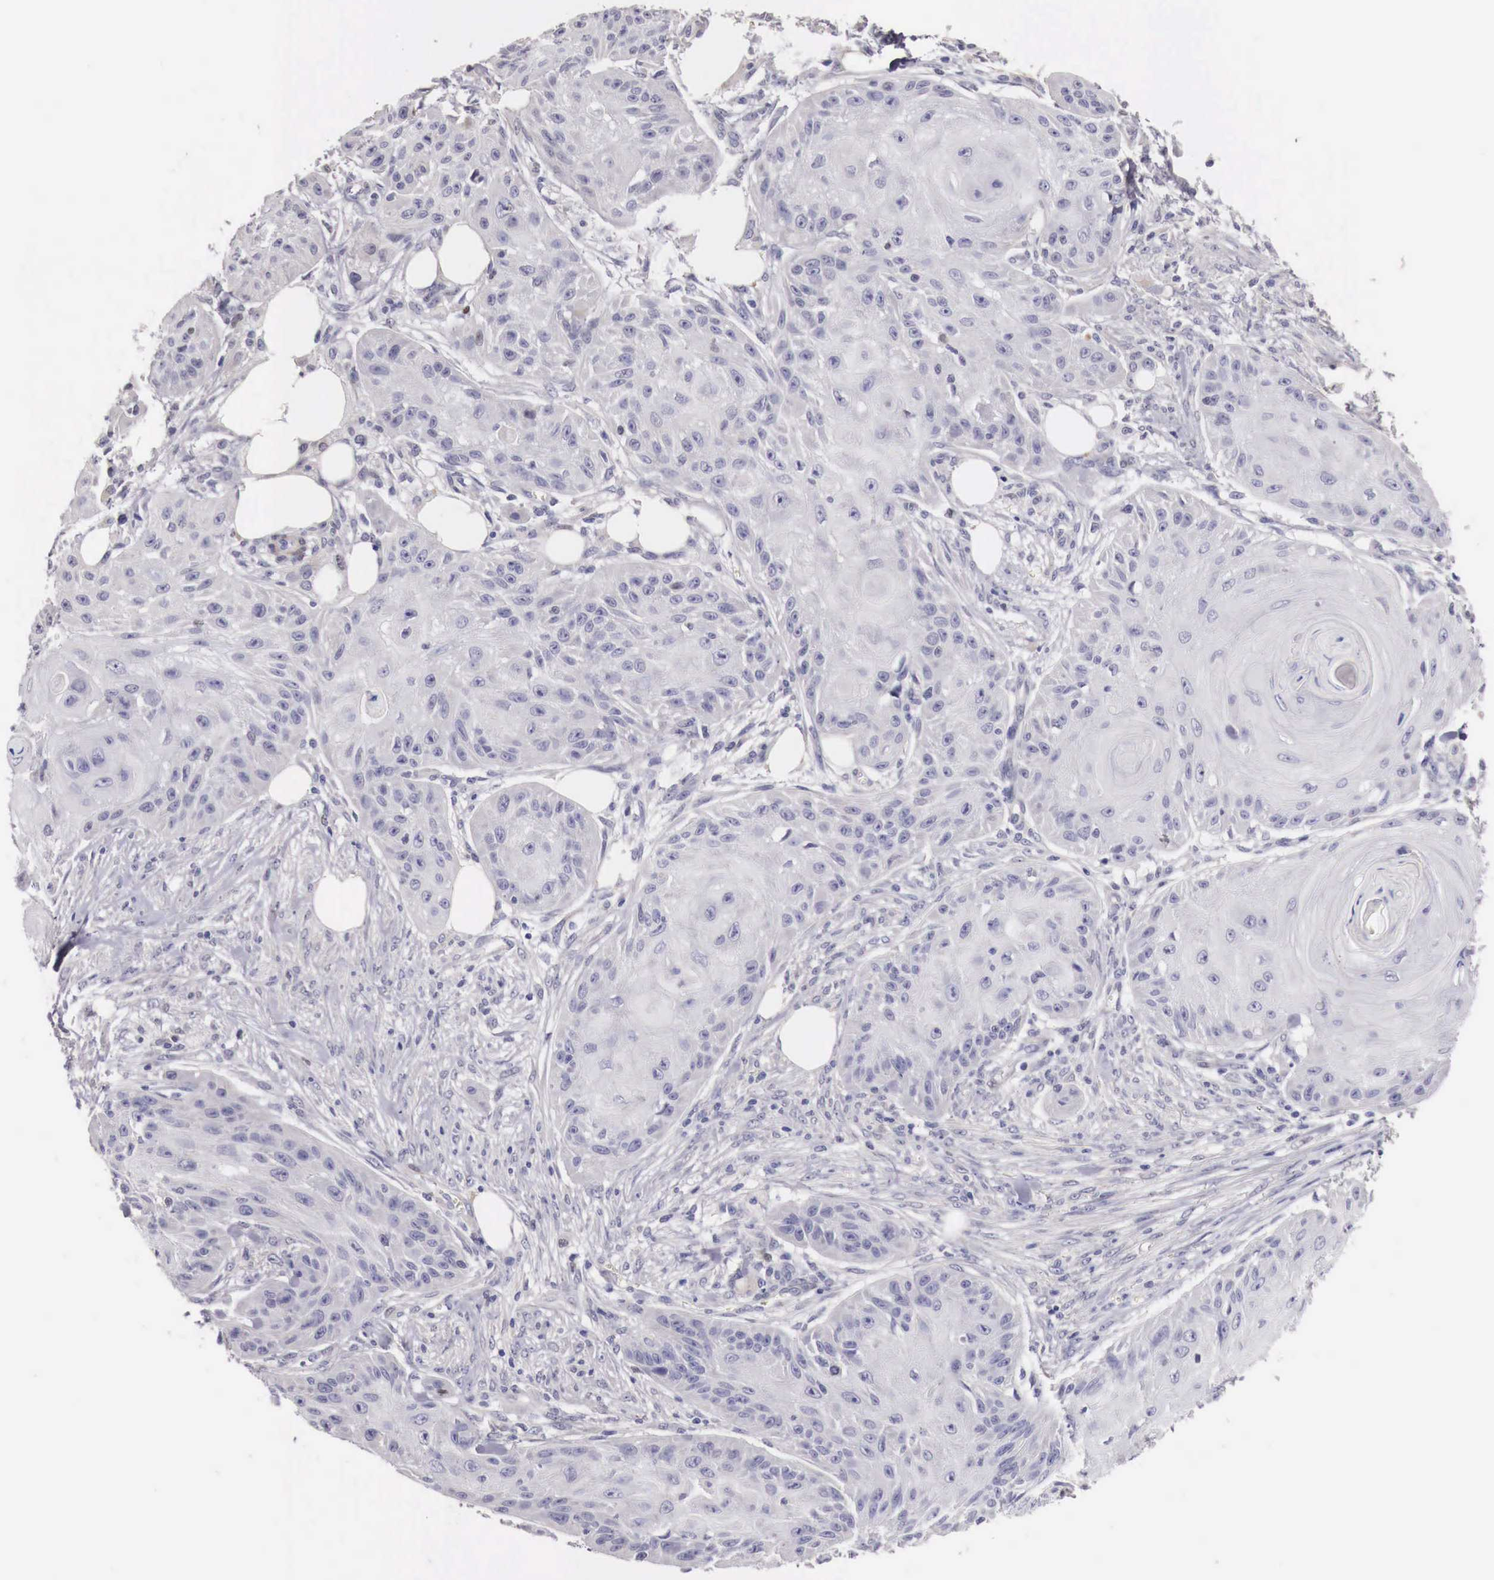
{"staining": {"intensity": "negative", "quantity": "none", "location": "none"}, "tissue": "skin cancer", "cell_type": "Tumor cells", "image_type": "cancer", "snomed": [{"axis": "morphology", "description": "Squamous cell carcinoma, NOS"}, {"axis": "topography", "description": "Skin"}], "caption": "This is a histopathology image of IHC staining of skin cancer, which shows no expression in tumor cells.", "gene": "ENOX2", "patient": {"sex": "female", "age": 88}}